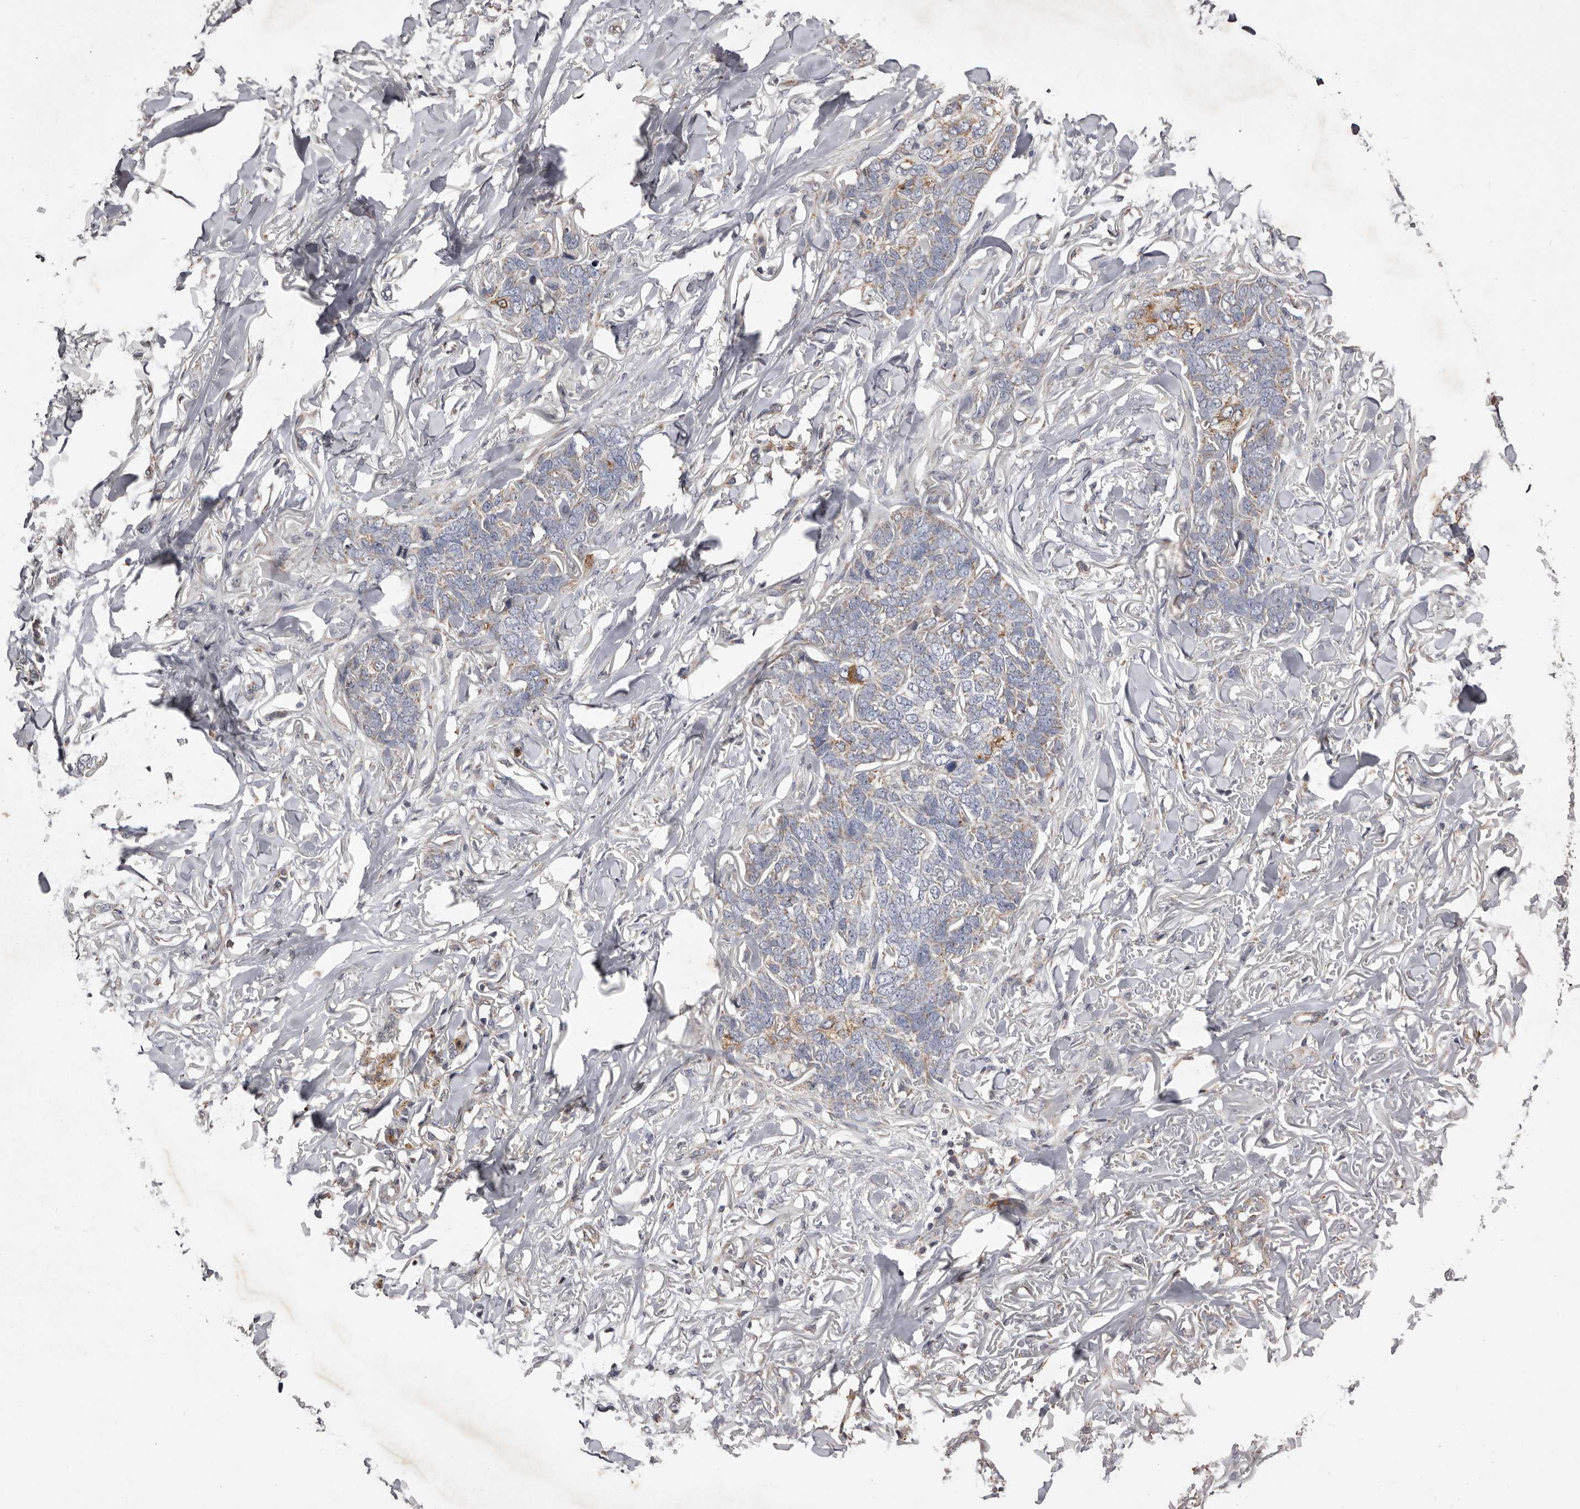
{"staining": {"intensity": "weak", "quantity": "<25%", "location": "cytoplasmic/membranous"}, "tissue": "skin cancer", "cell_type": "Tumor cells", "image_type": "cancer", "snomed": [{"axis": "morphology", "description": "Normal tissue, NOS"}, {"axis": "morphology", "description": "Basal cell carcinoma"}, {"axis": "topography", "description": "Skin"}], "caption": "Skin basal cell carcinoma was stained to show a protein in brown. There is no significant positivity in tumor cells.", "gene": "CXCL14", "patient": {"sex": "male", "age": 77}}